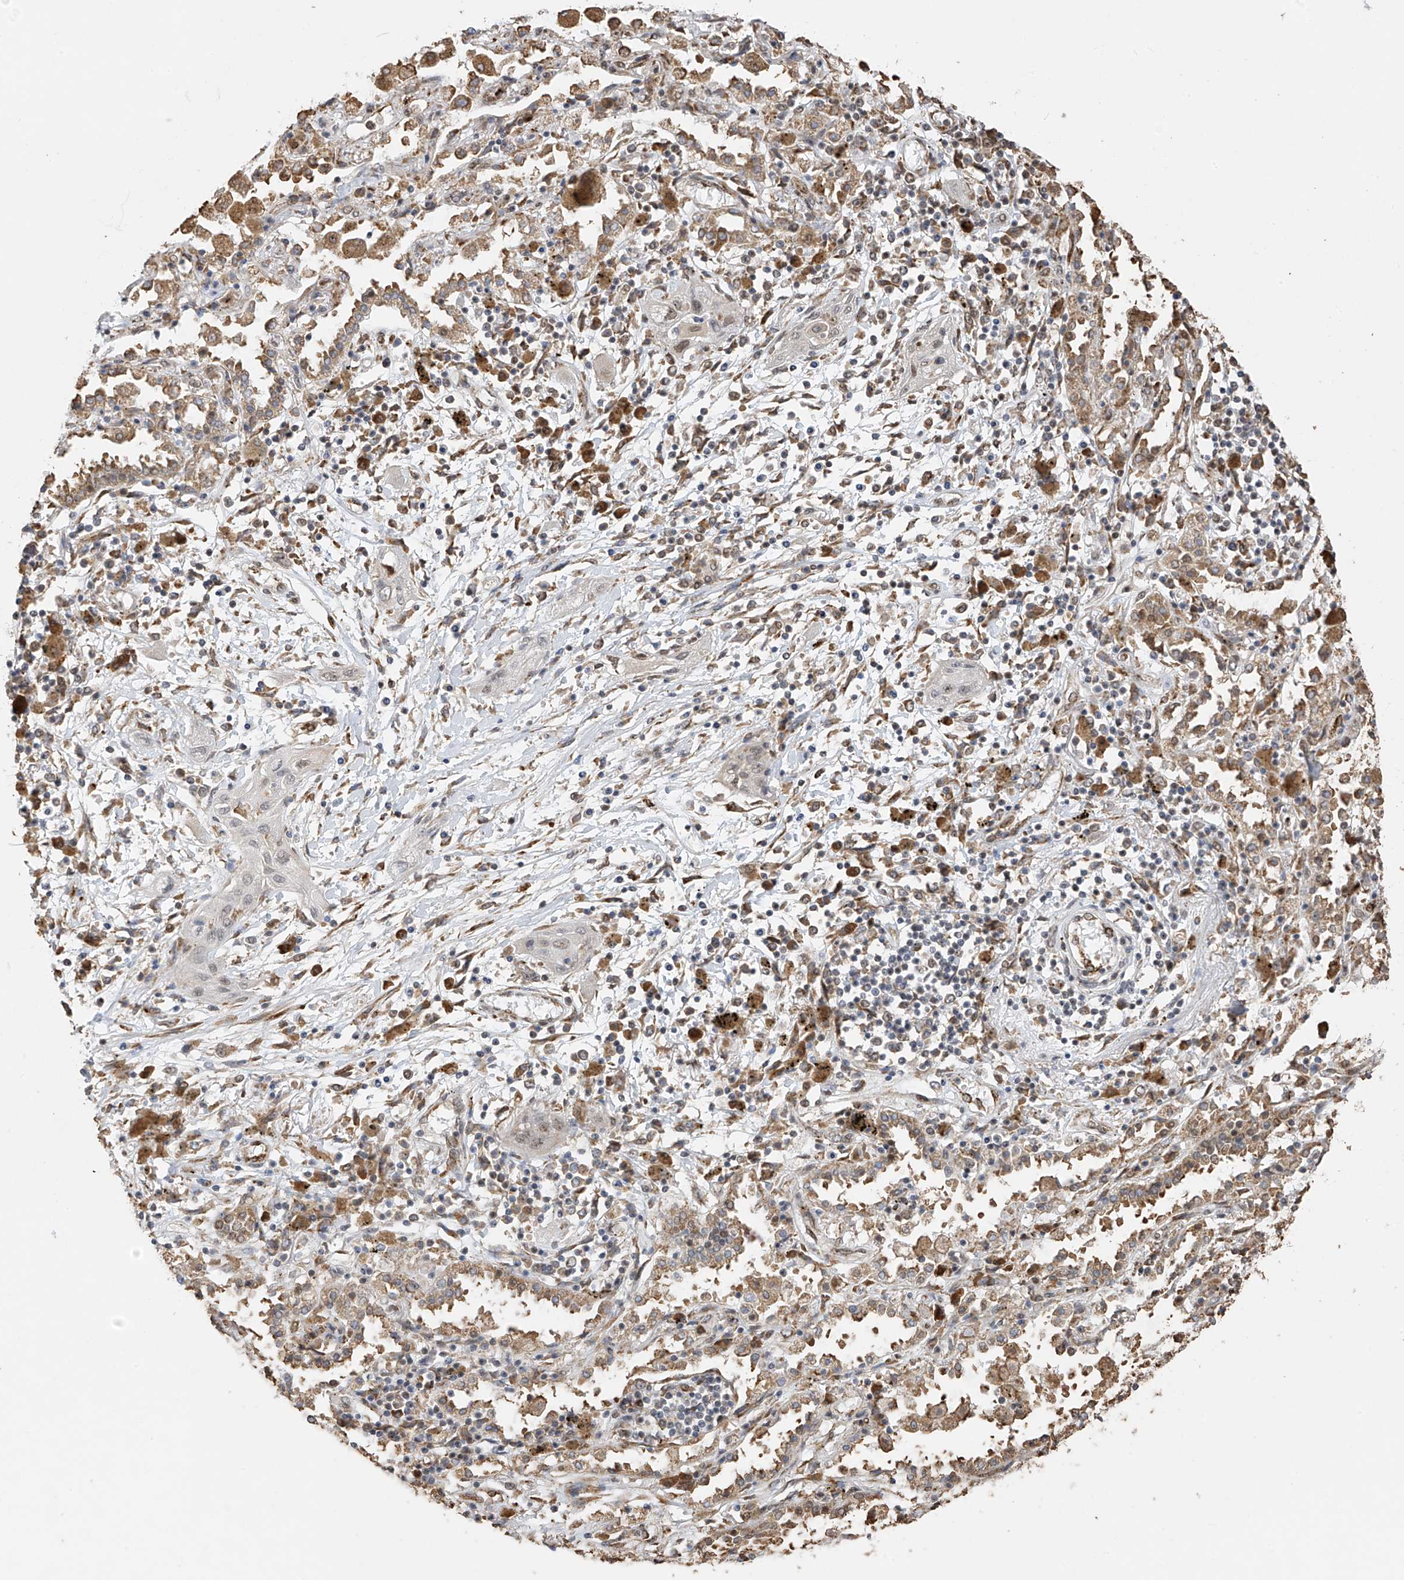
{"staining": {"intensity": "weak", "quantity": "<25%", "location": "nuclear"}, "tissue": "lung cancer", "cell_type": "Tumor cells", "image_type": "cancer", "snomed": [{"axis": "morphology", "description": "Squamous cell carcinoma, NOS"}, {"axis": "topography", "description": "Lung"}], "caption": "Immunohistochemical staining of lung cancer reveals no significant expression in tumor cells.", "gene": "ERLEC1", "patient": {"sex": "female", "age": 47}}